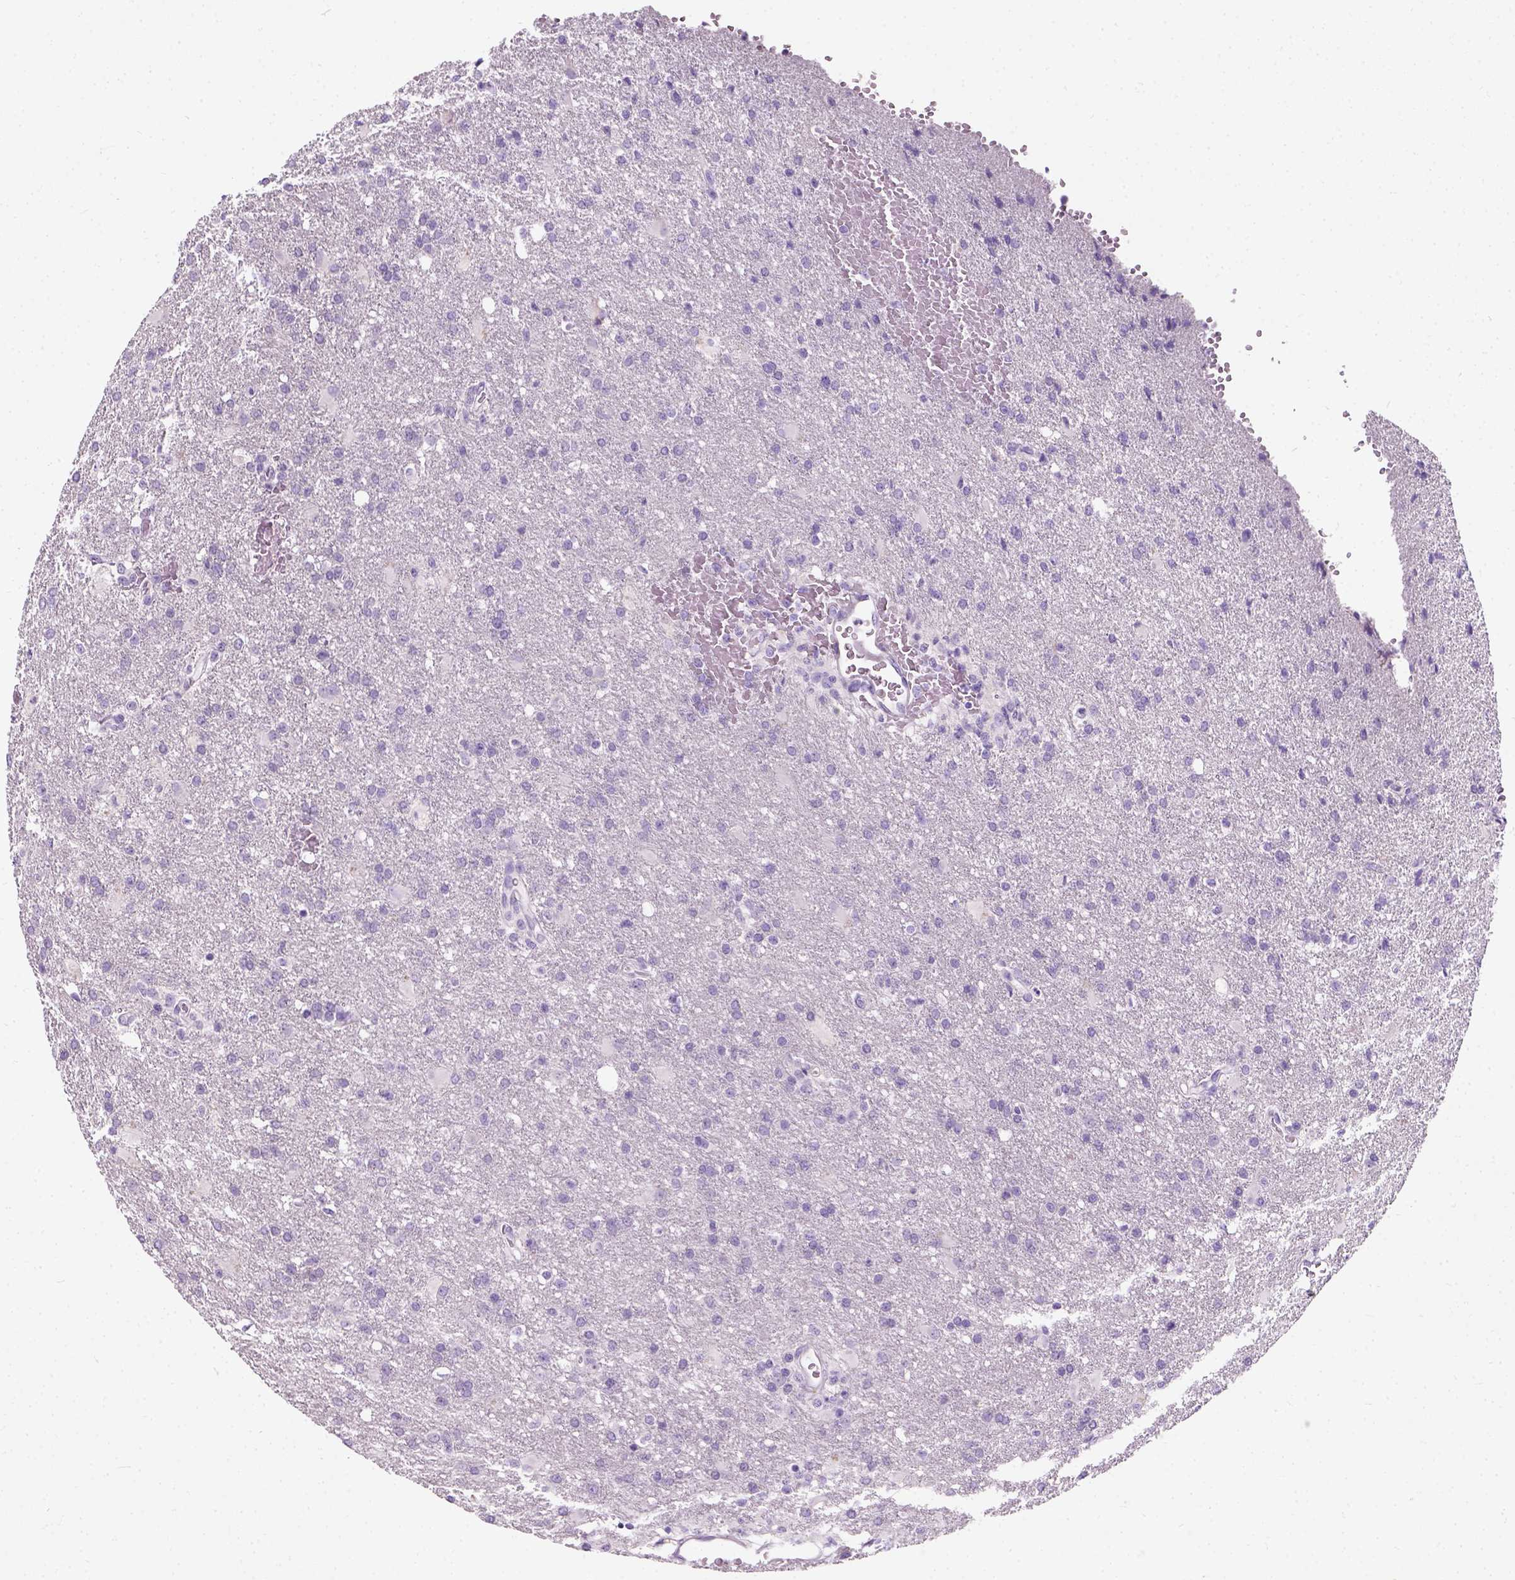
{"staining": {"intensity": "negative", "quantity": "none", "location": "none"}, "tissue": "glioma", "cell_type": "Tumor cells", "image_type": "cancer", "snomed": [{"axis": "morphology", "description": "Glioma, malignant, High grade"}, {"axis": "topography", "description": "Brain"}], "caption": "DAB immunohistochemical staining of glioma exhibits no significant staining in tumor cells.", "gene": "TRIM72", "patient": {"sex": "male", "age": 68}}